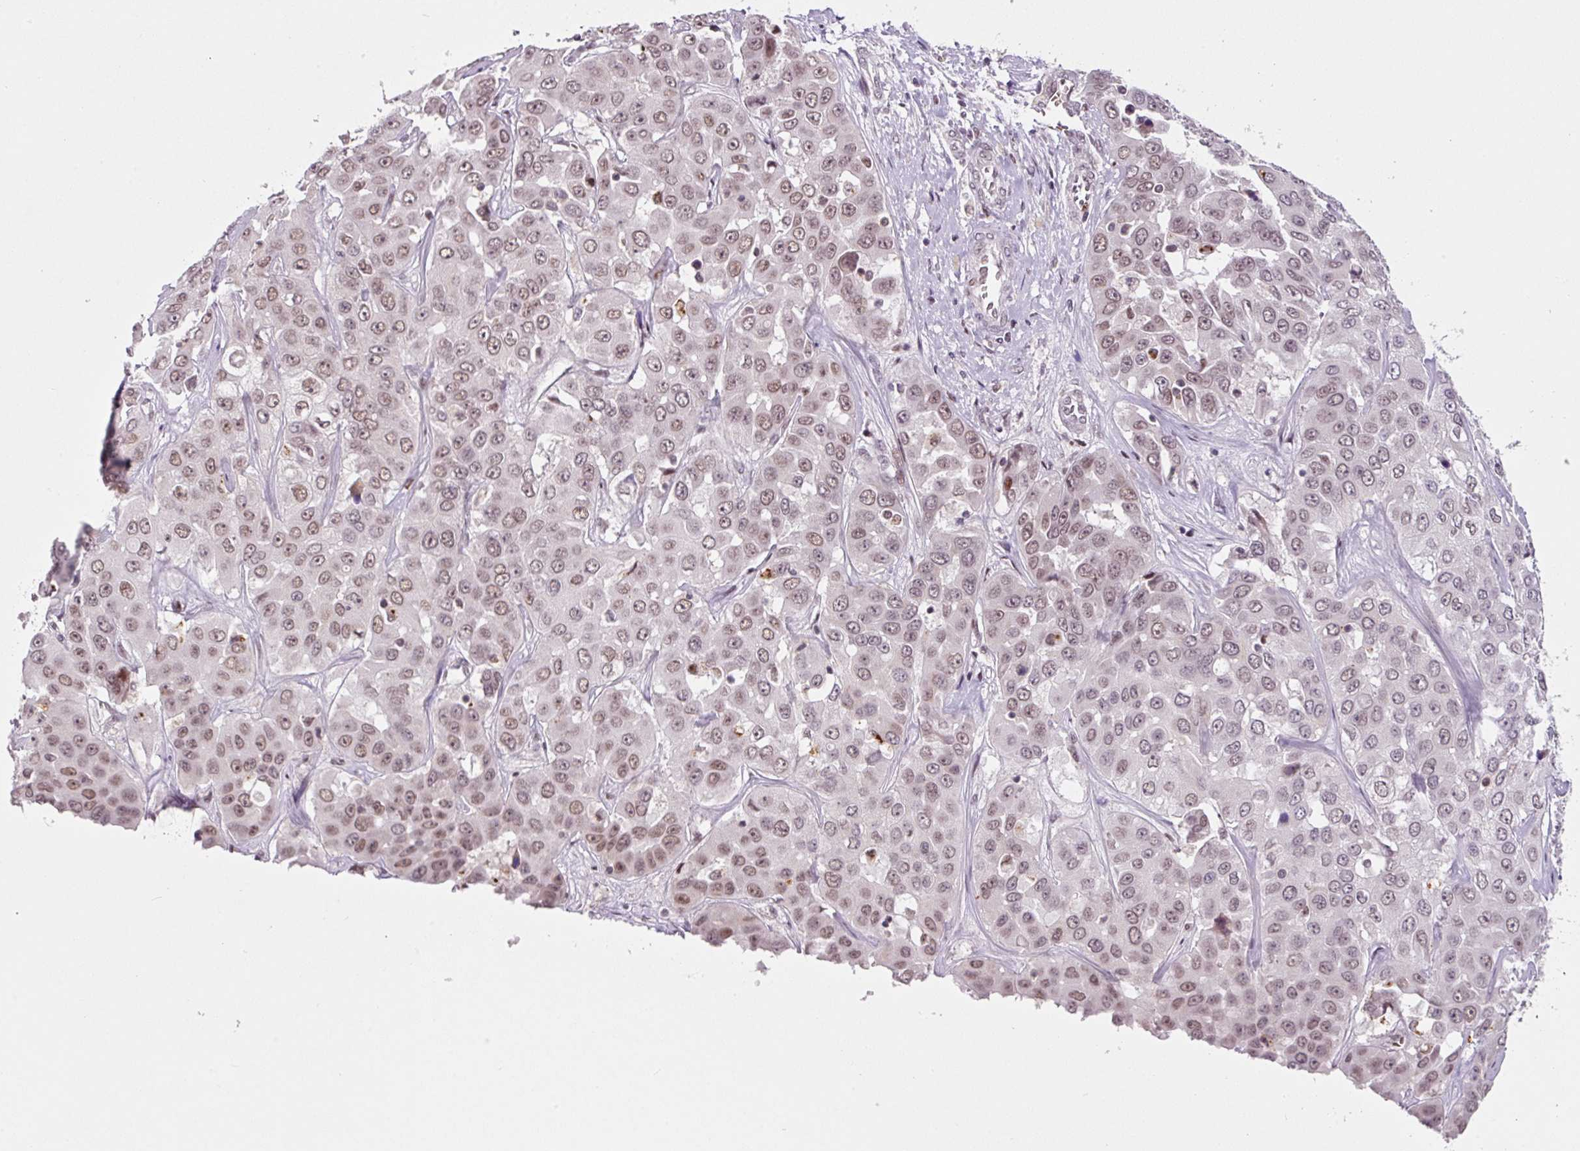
{"staining": {"intensity": "weak", "quantity": ">75%", "location": "nuclear"}, "tissue": "liver cancer", "cell_type": "Tumor cells", "image_type": "cancer", "snomed": [{"axis": "morphology", "description": "Cholangiocarcinoma"}, {"axis": "topography", "description": "Liver"}], "caption": "Cholangiocarcinoma (liver) stained for a protein (brown) reveals weak nuclear positive staining in approximately >75% of tumor cells.", "gene": "CCNL2", "patient": {"sex": "female", "age": 52}}